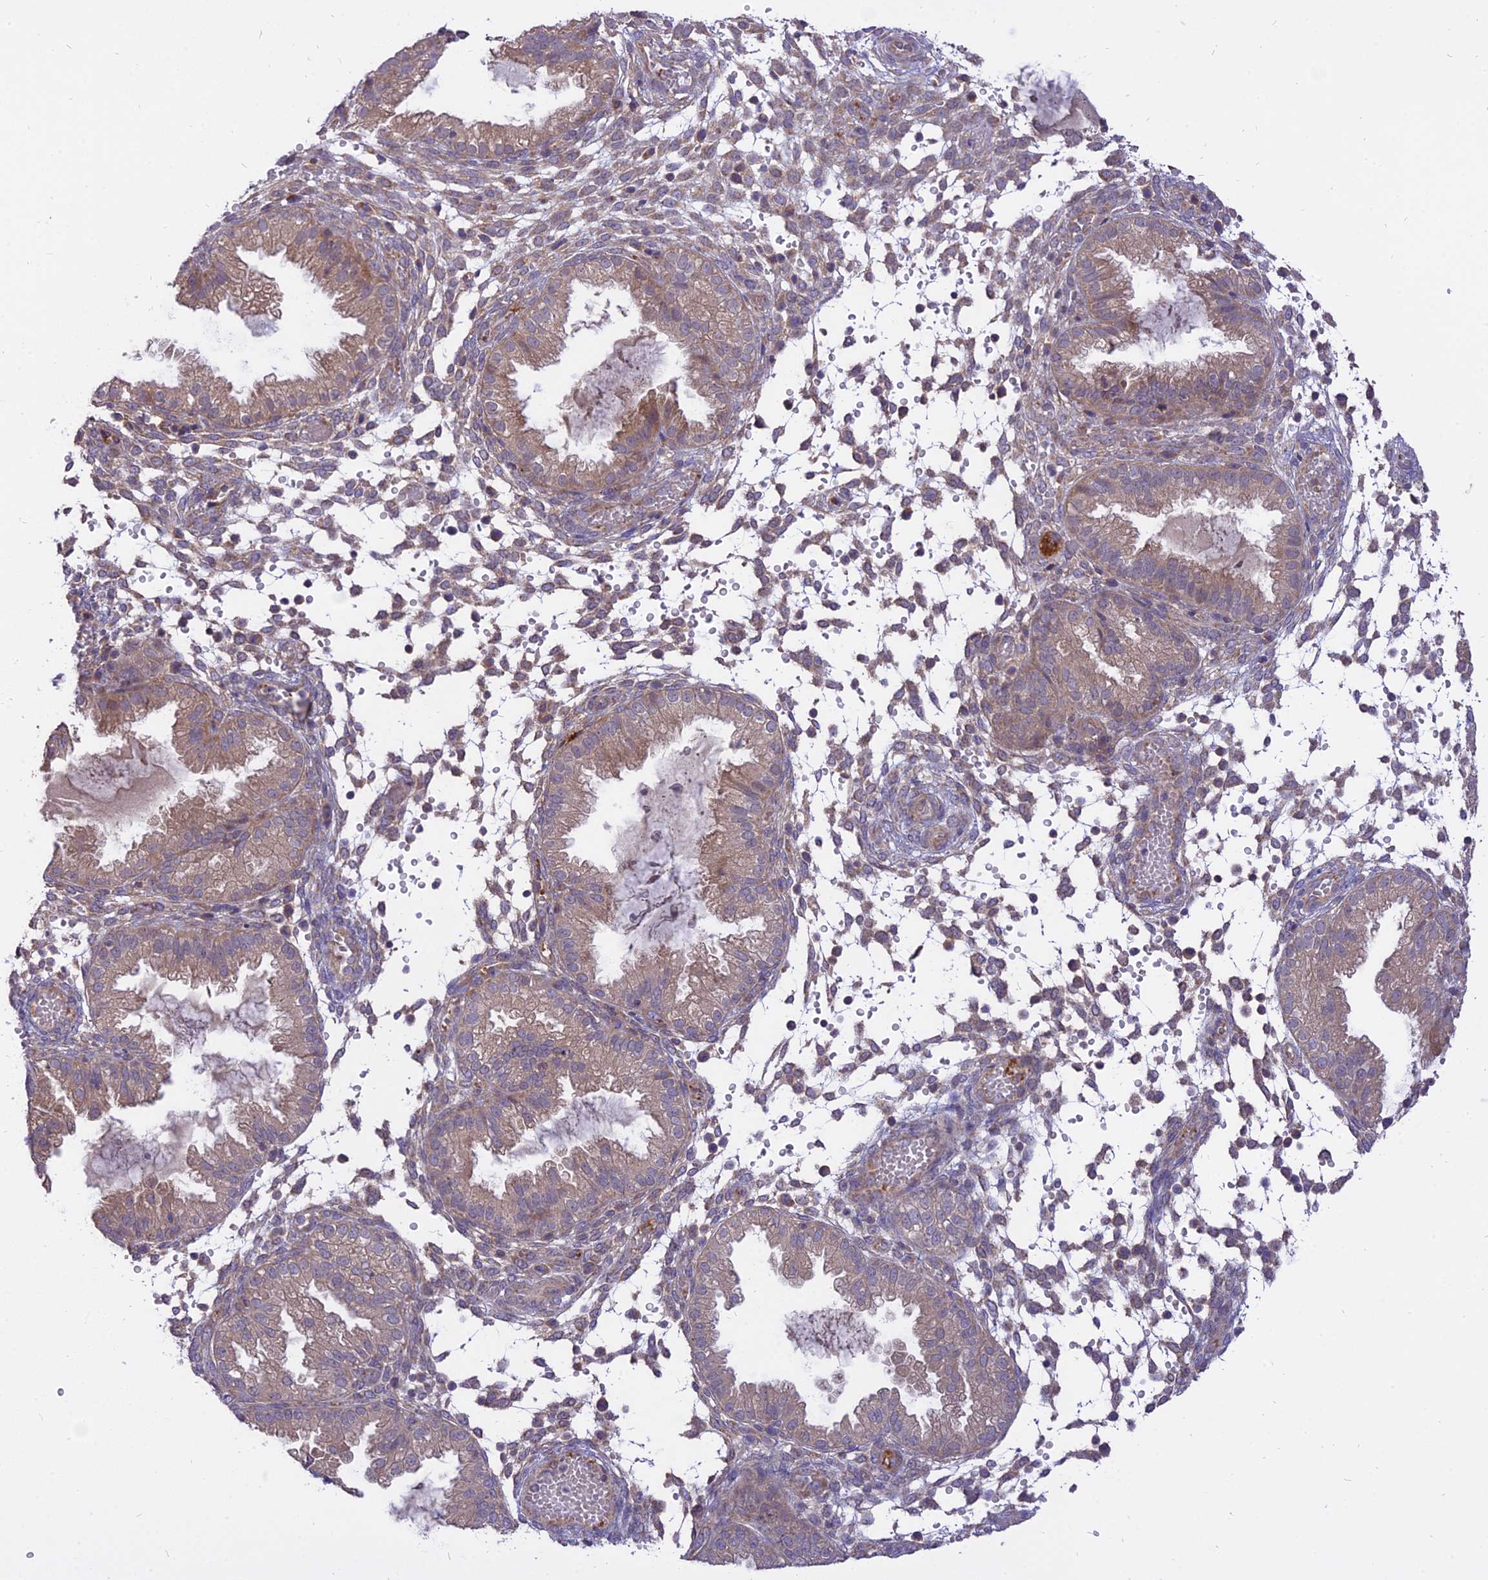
{"staining": {"intensity": "moderate", "quantity": "25%-75%", "location": "cytoplasmic/membranous"}, "tissue": "endometrium", "cell_type": "Cells in endometrial stroma", "image_type": "normal", "snomed": [{"axis": "morphology", "description": "Normal tissue, NOS"}, {"axis": "topography", "description": "Endometrium"}], "caption": "Moderate cytoplasmic/membranous expression for a protein is present in about 25%-75% of cells in endometrial stroma of benign endometrium using IHC.", "gene": "IL21R", "patient": {"sex": "female", "age": 33}}